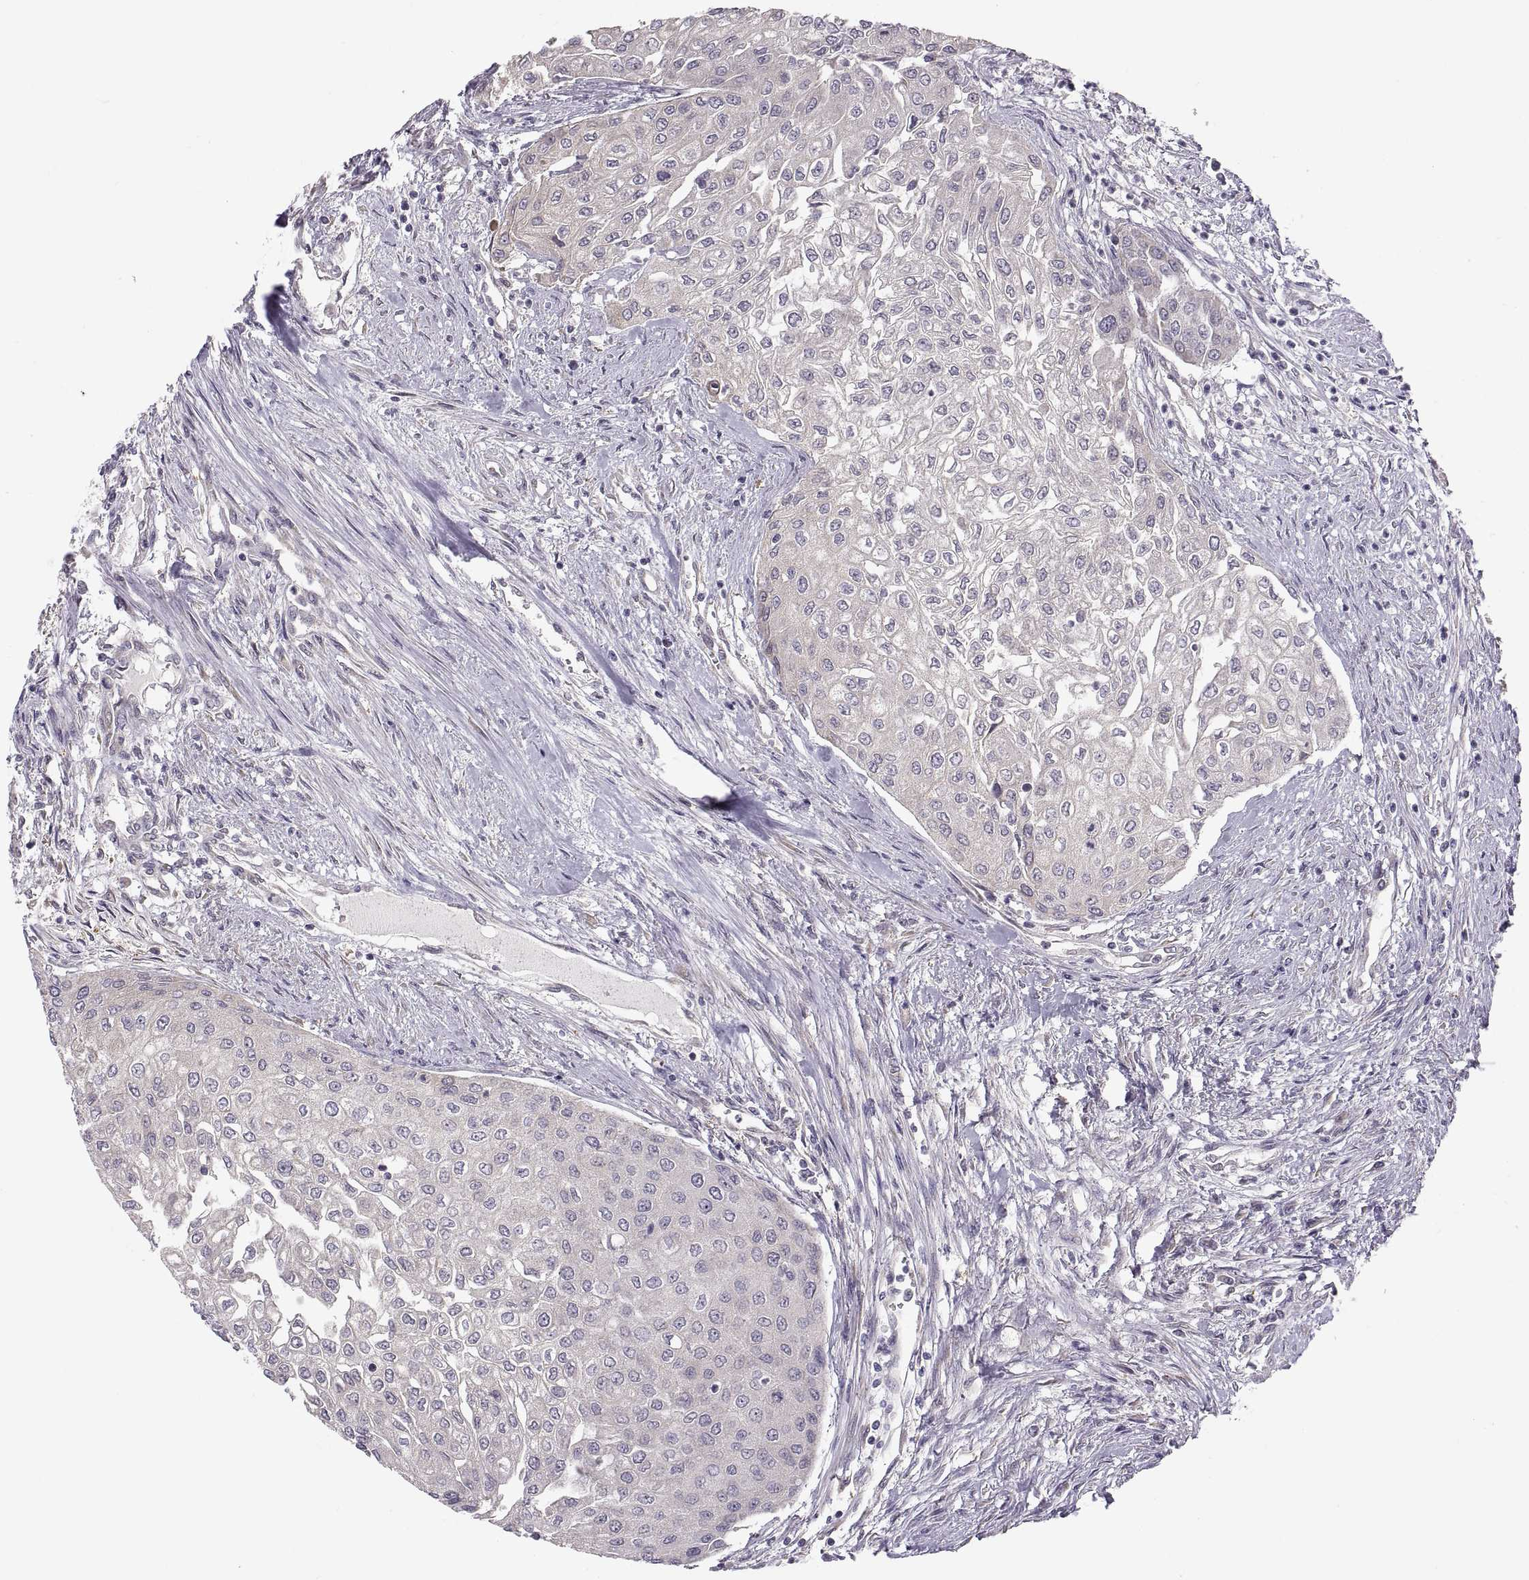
{"staining": {"intensity": "negative", "quantity": "none", "location": "none"}, "tissue": "urothelial cancer", "cell_type": "Tumor cells", "image_type": "cancer", "snomed": [{"axis": "morphology", "description": "Urothelial carcinoma, High grade"}, {"axis": "topography", "description": "Urinary bladder"}], "caption": "Protein analysis of urothelial carcinoma (high-grade) exhibits no significant staining in tumor cells.", "gene": "ACSBG2", "patient": {"sex": "male", "age": 62}}